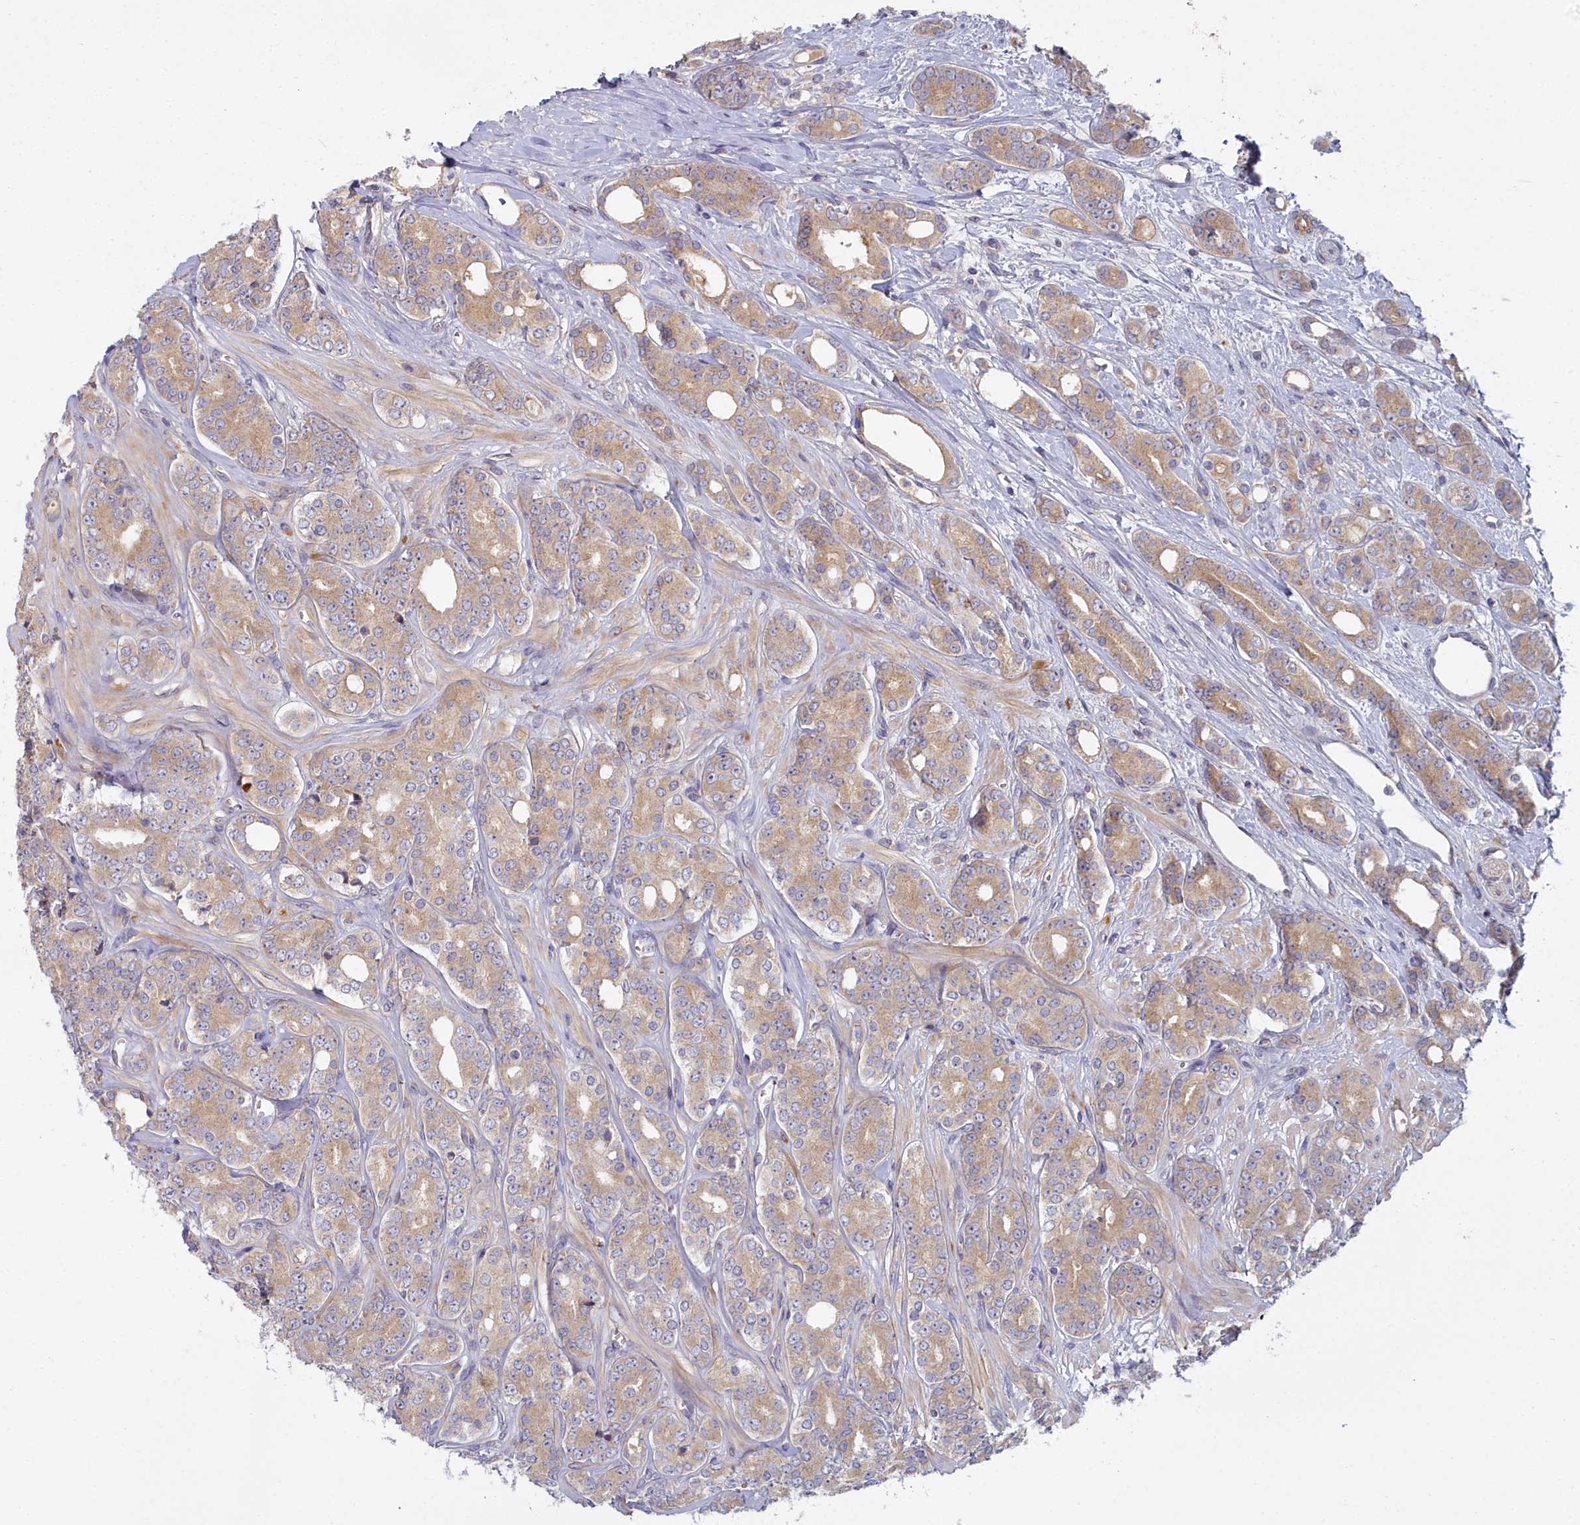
{"staining": {"intensity": "moderate", "quantity": ">75%", "location": "cytoplasmic/membranous"}, "tissue": "prostate cancer", "cell_type": "Tumor cells", "image_type": "cancer", "snomed": [{"axis": "morphology", "description": "Adenocarcinoma, High grade"}, {"axis": "topography", "description": "Prostate"}], "caption": "Prostate adenocarcinoma (high-grade) stained with a protein marker displays moderate staining in tumor cells.", "gene": "CCDC167", "patient": {"sex": "male", "age": 62}}